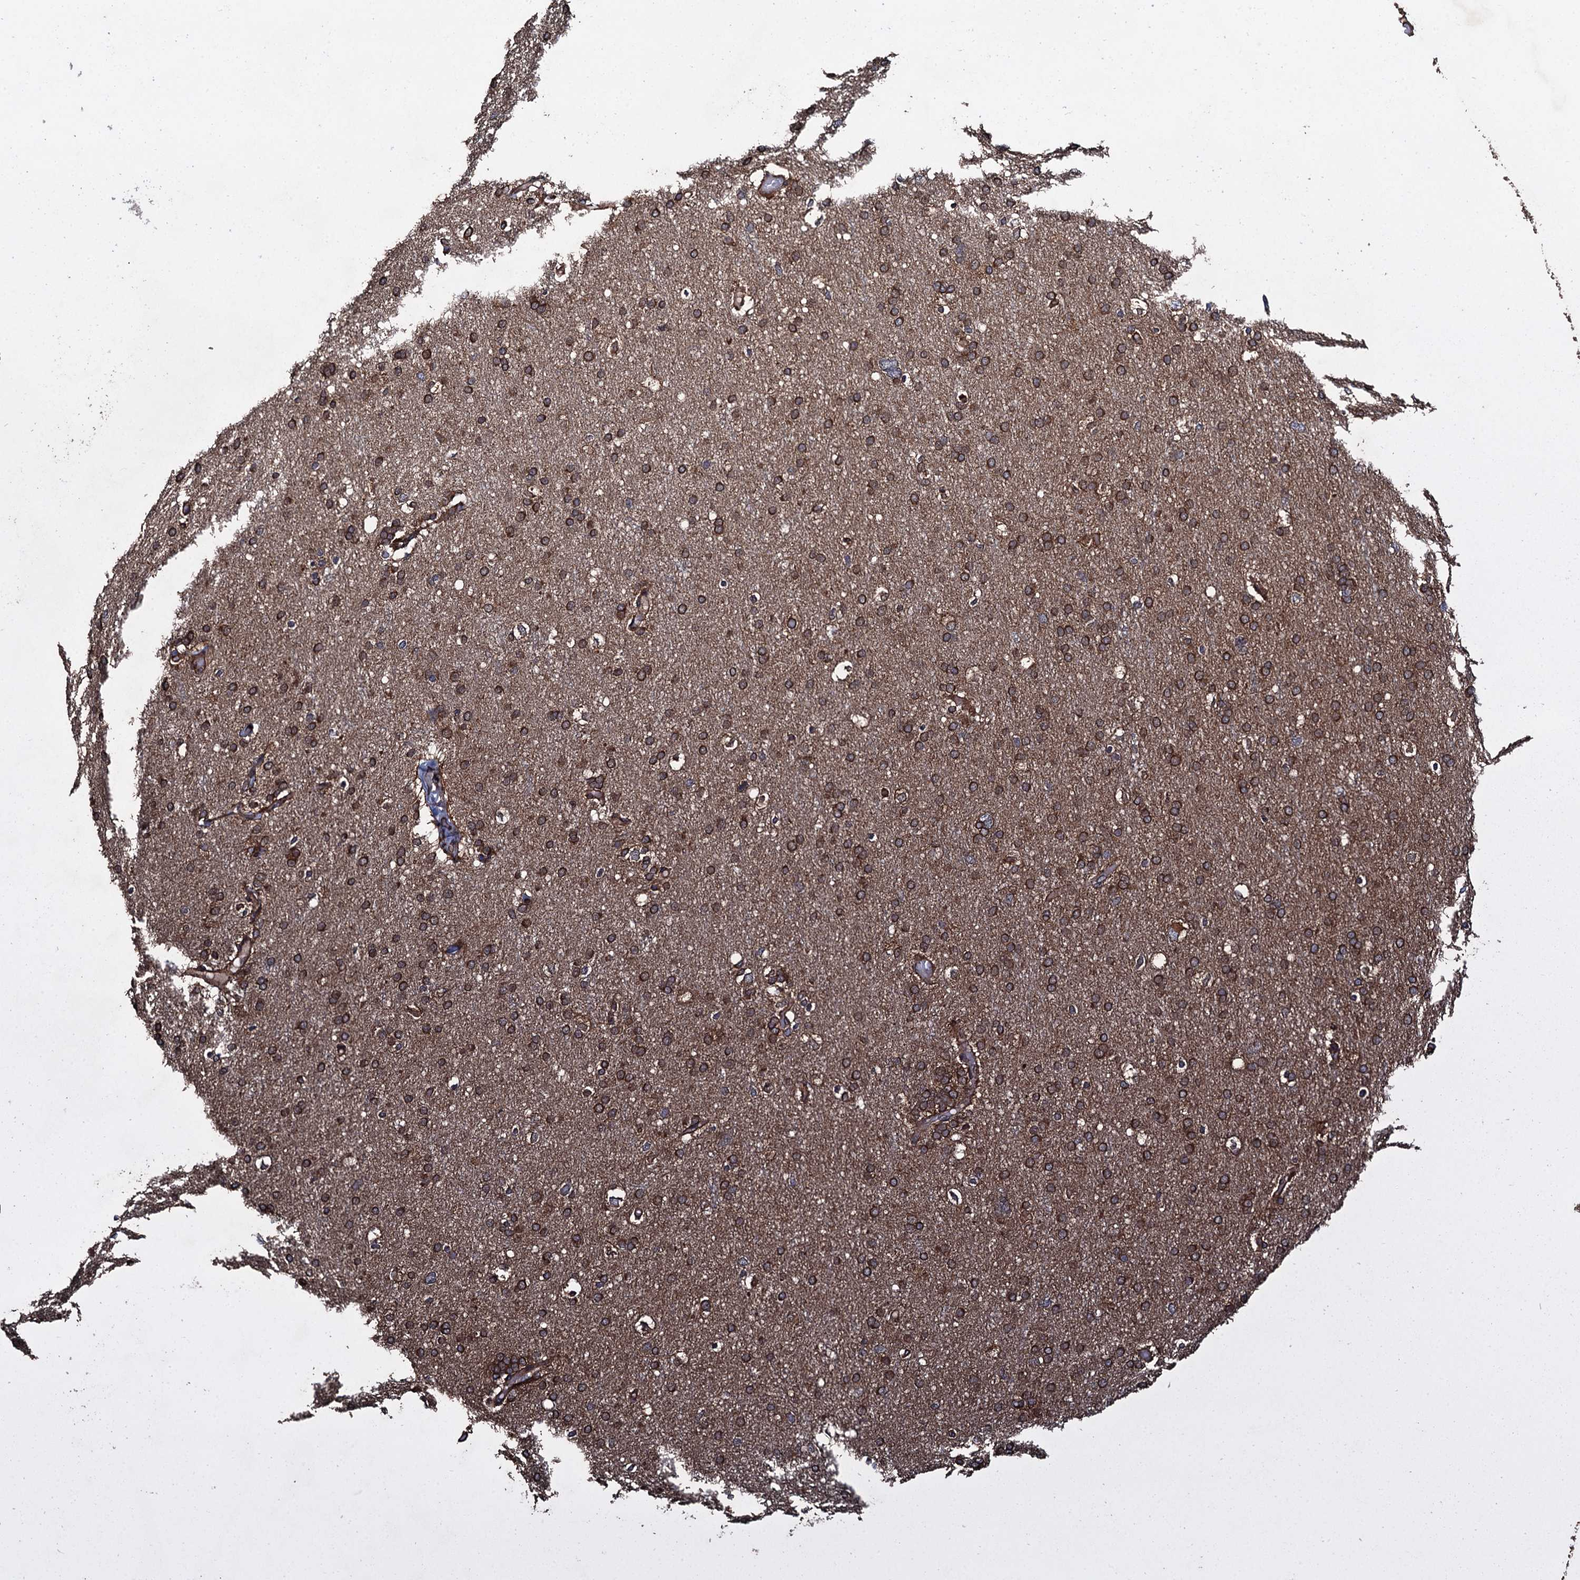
{"staining": {"intensity": "strong", "quantity": ">75%", "location": "cytoplasmic/membranous"}, "tissue": "glioma", "cell_type": "Tumor cells", "image_type": "cancer", "snomed": [{"axis": "morphology", "description": "Glioma, malignant, High grade"}, {"axis": "topography", "description": "Cerebral cortex"}], "caption": "Immunohistochemistry (DAB) staining of glioma demonstrates strong cytoplasmic/membranous protein staining in about >75% of tumor cells.", "gene": "RHOBTB1", "patient": {"sex": "female", "age": 36}}